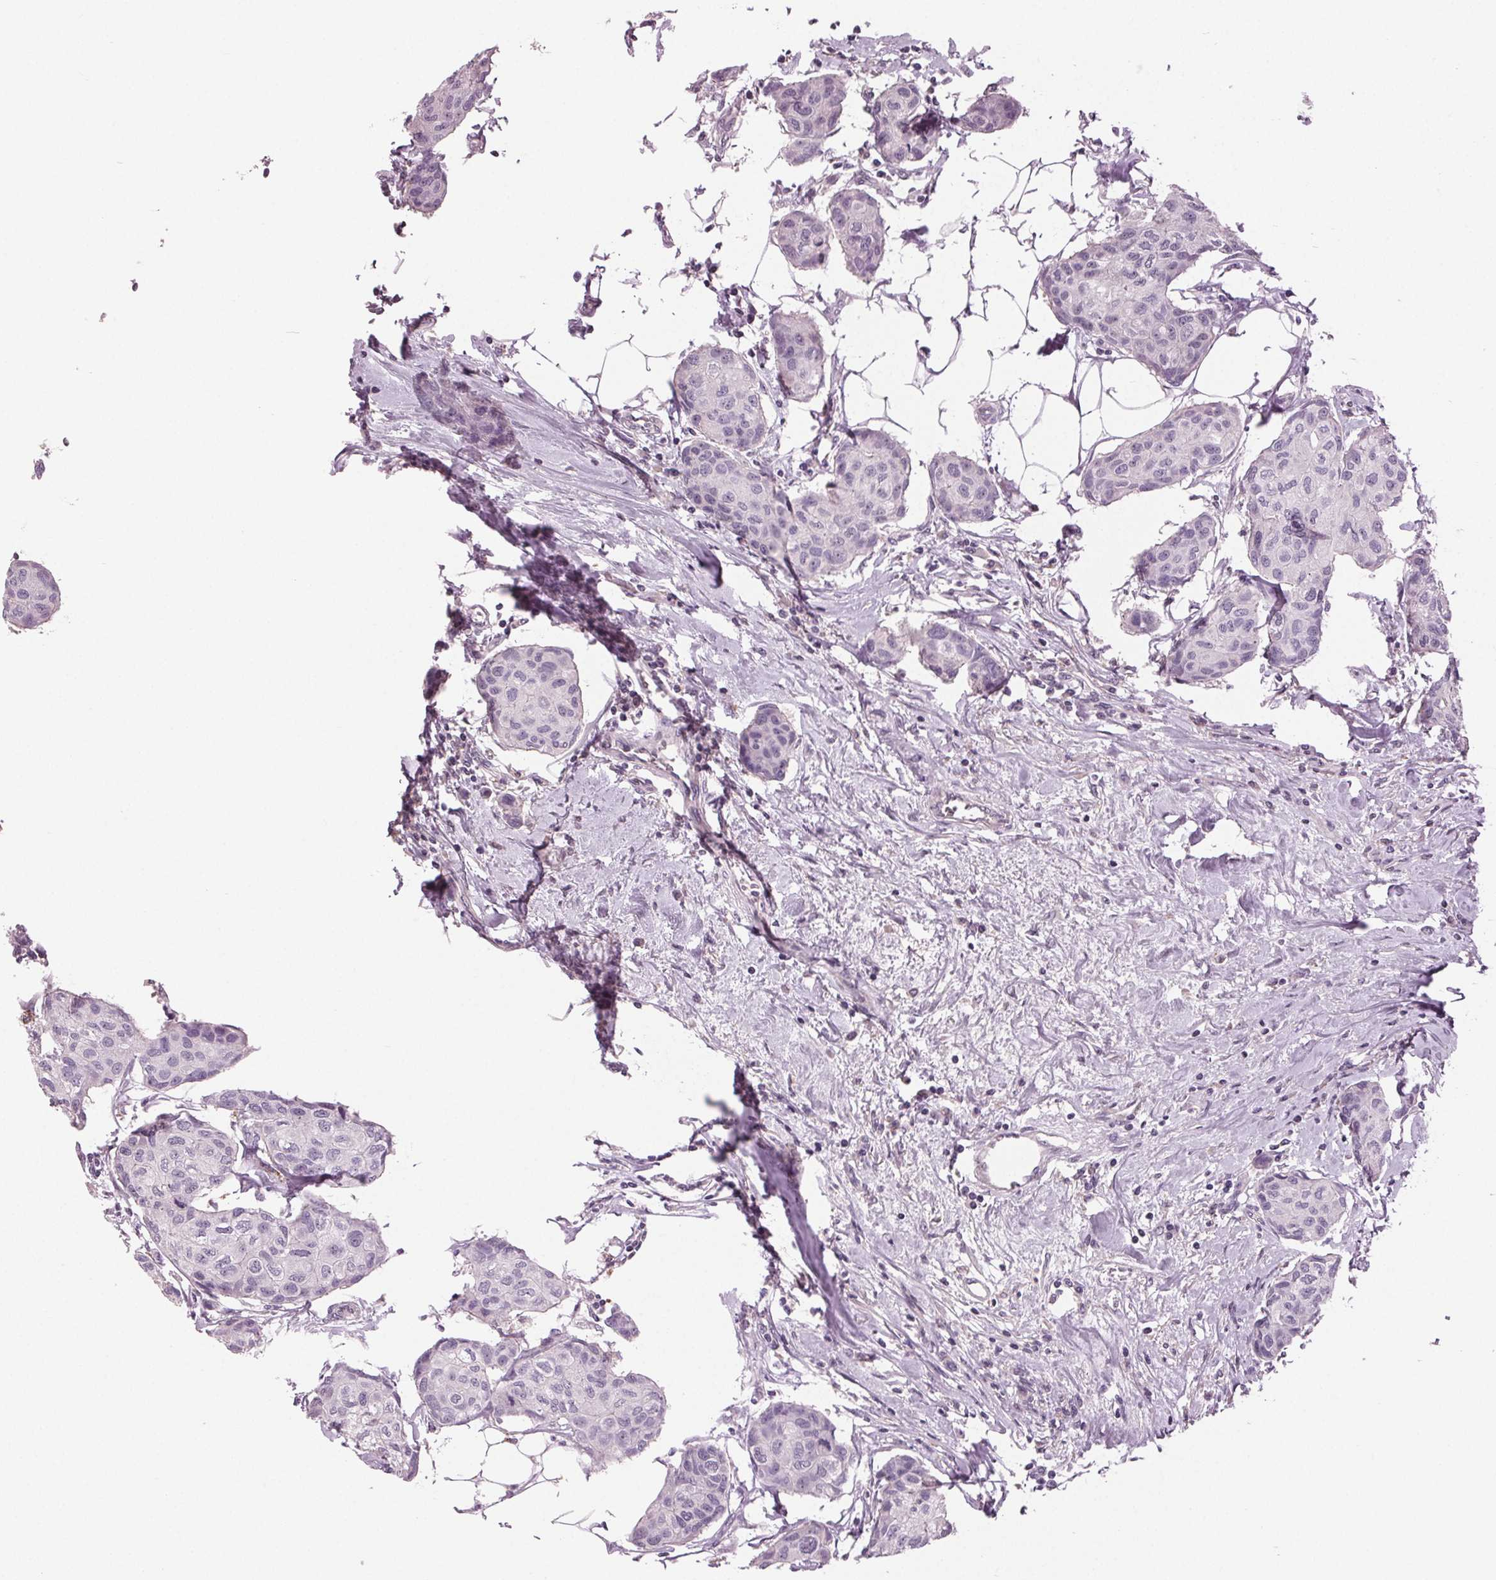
{"staining": {"intensity": "negative", "quantity": "none", "location": "none"}, "tissue": "breast cancer", "cell_type": "Tumor cells", "image_type": "cancer", "snomed": [{"axis": "morphology", "description": "Duct carcinoma"}, {"axis": "topography", "description": "Breast"}], "caption": "IHC image of breast intraductal carcinoma stained for a protein (brown), which reveals no expression in tumor cells.", "gene": "DNAH12", "patient": {"sex": "female", "age": 80}}